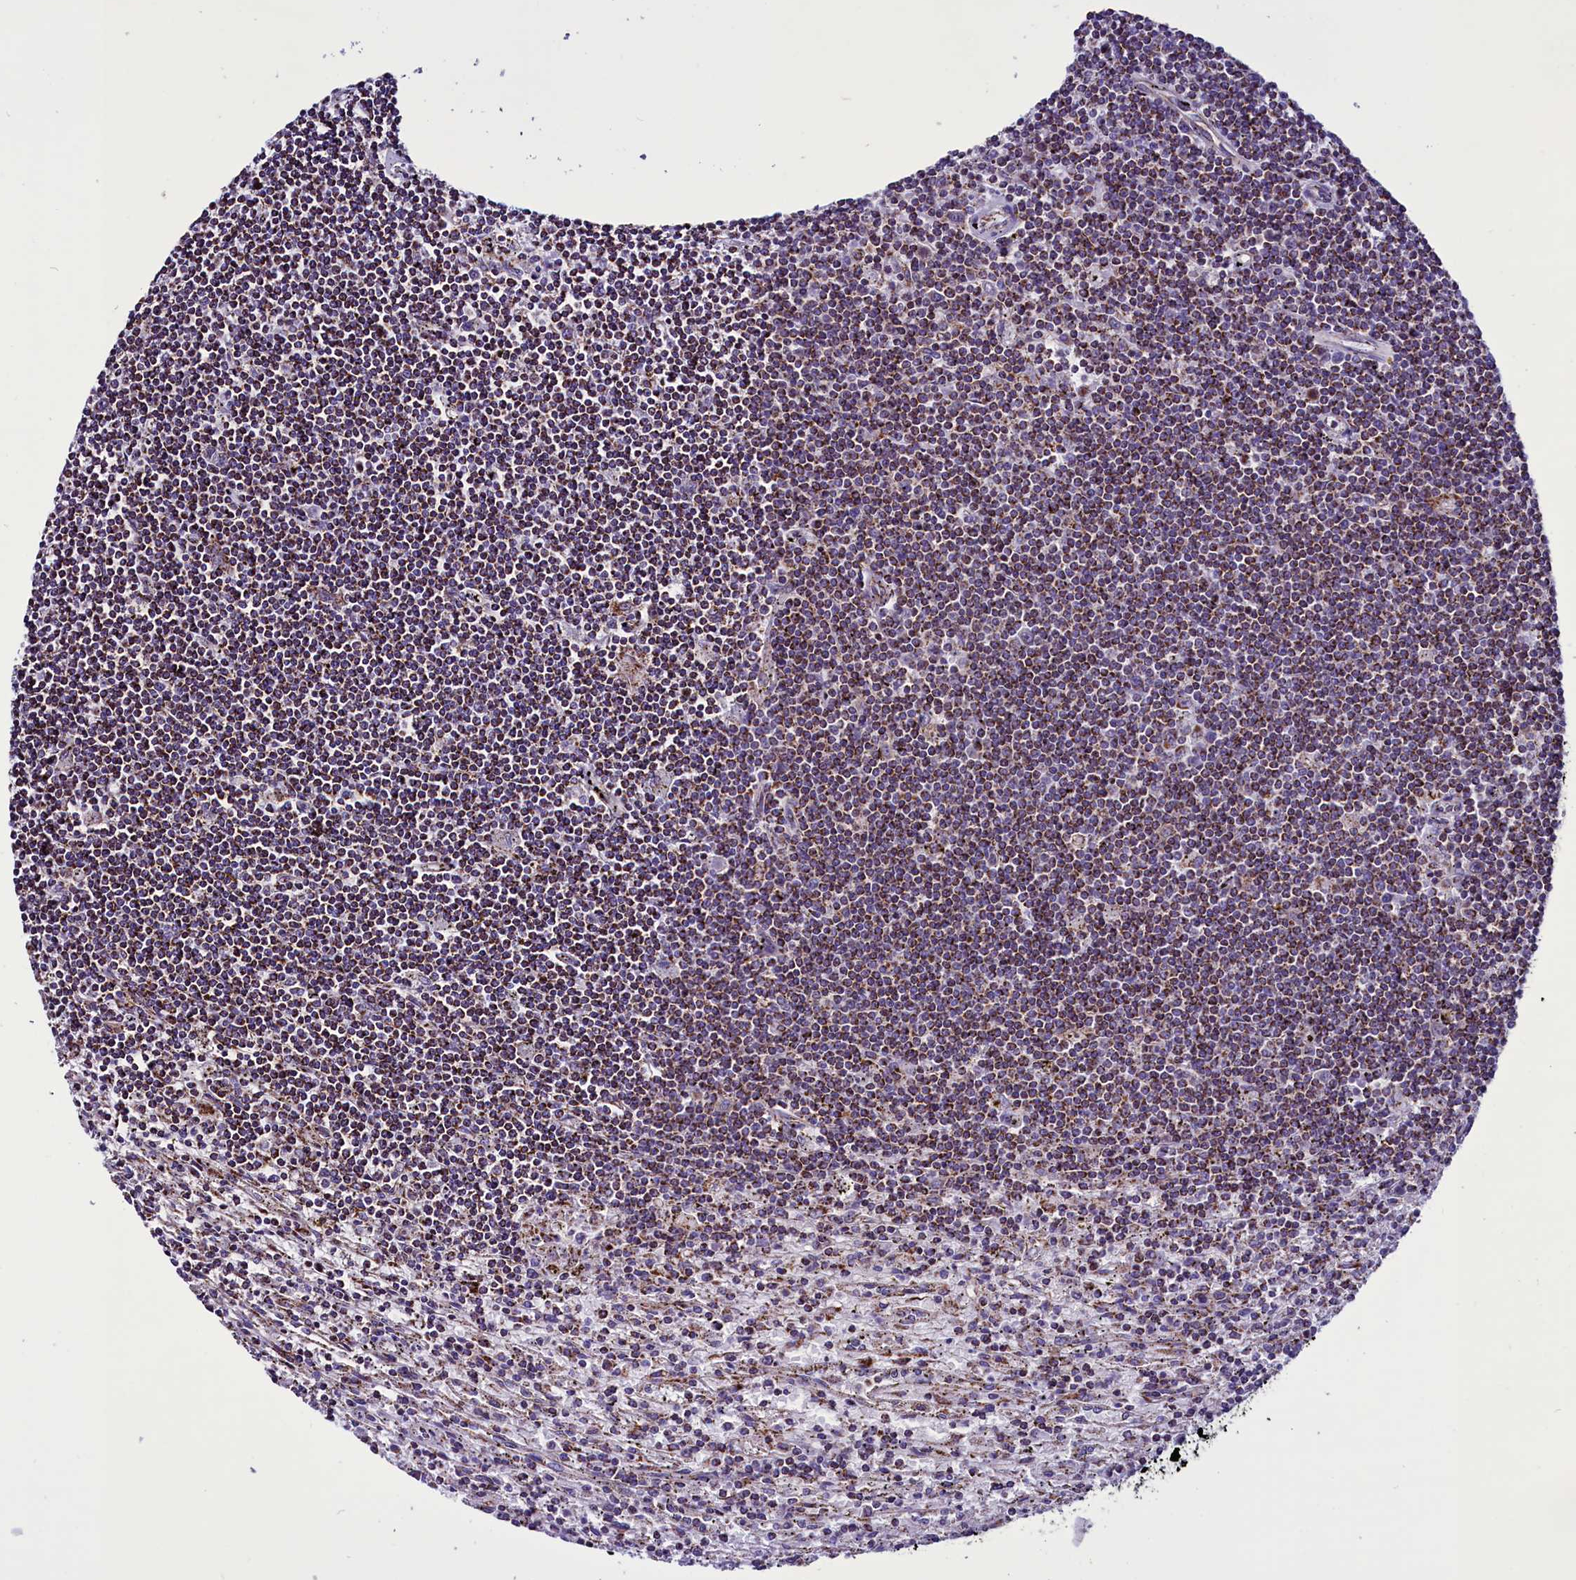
{"staining": {"intensity": "moderate", "quantity": ">75%", "location": "cytoplasmic/membranous"}, "tissue": "lymphoma", "cell_type": "Tumor cells", "image_type": "cancer", "snomed": [{"axis": "morphology", "description": "Malignant lymphoma, non-Hodgkin's type, Low grade"}, {"axis": "topography", "description": "Spleen"}], "caption": "Lymphoma stained with DAB (3,3'-diaminobenzidine) immunohistochemistry exhibits medium levels of moderate cytoplasmic/membranous positivity in about >75% of tumor cells. (DAB IHC with brightfield microscopy, high magnification).", "gene": "ICA1L", "patient": {"sex": "male", "age": 76}}